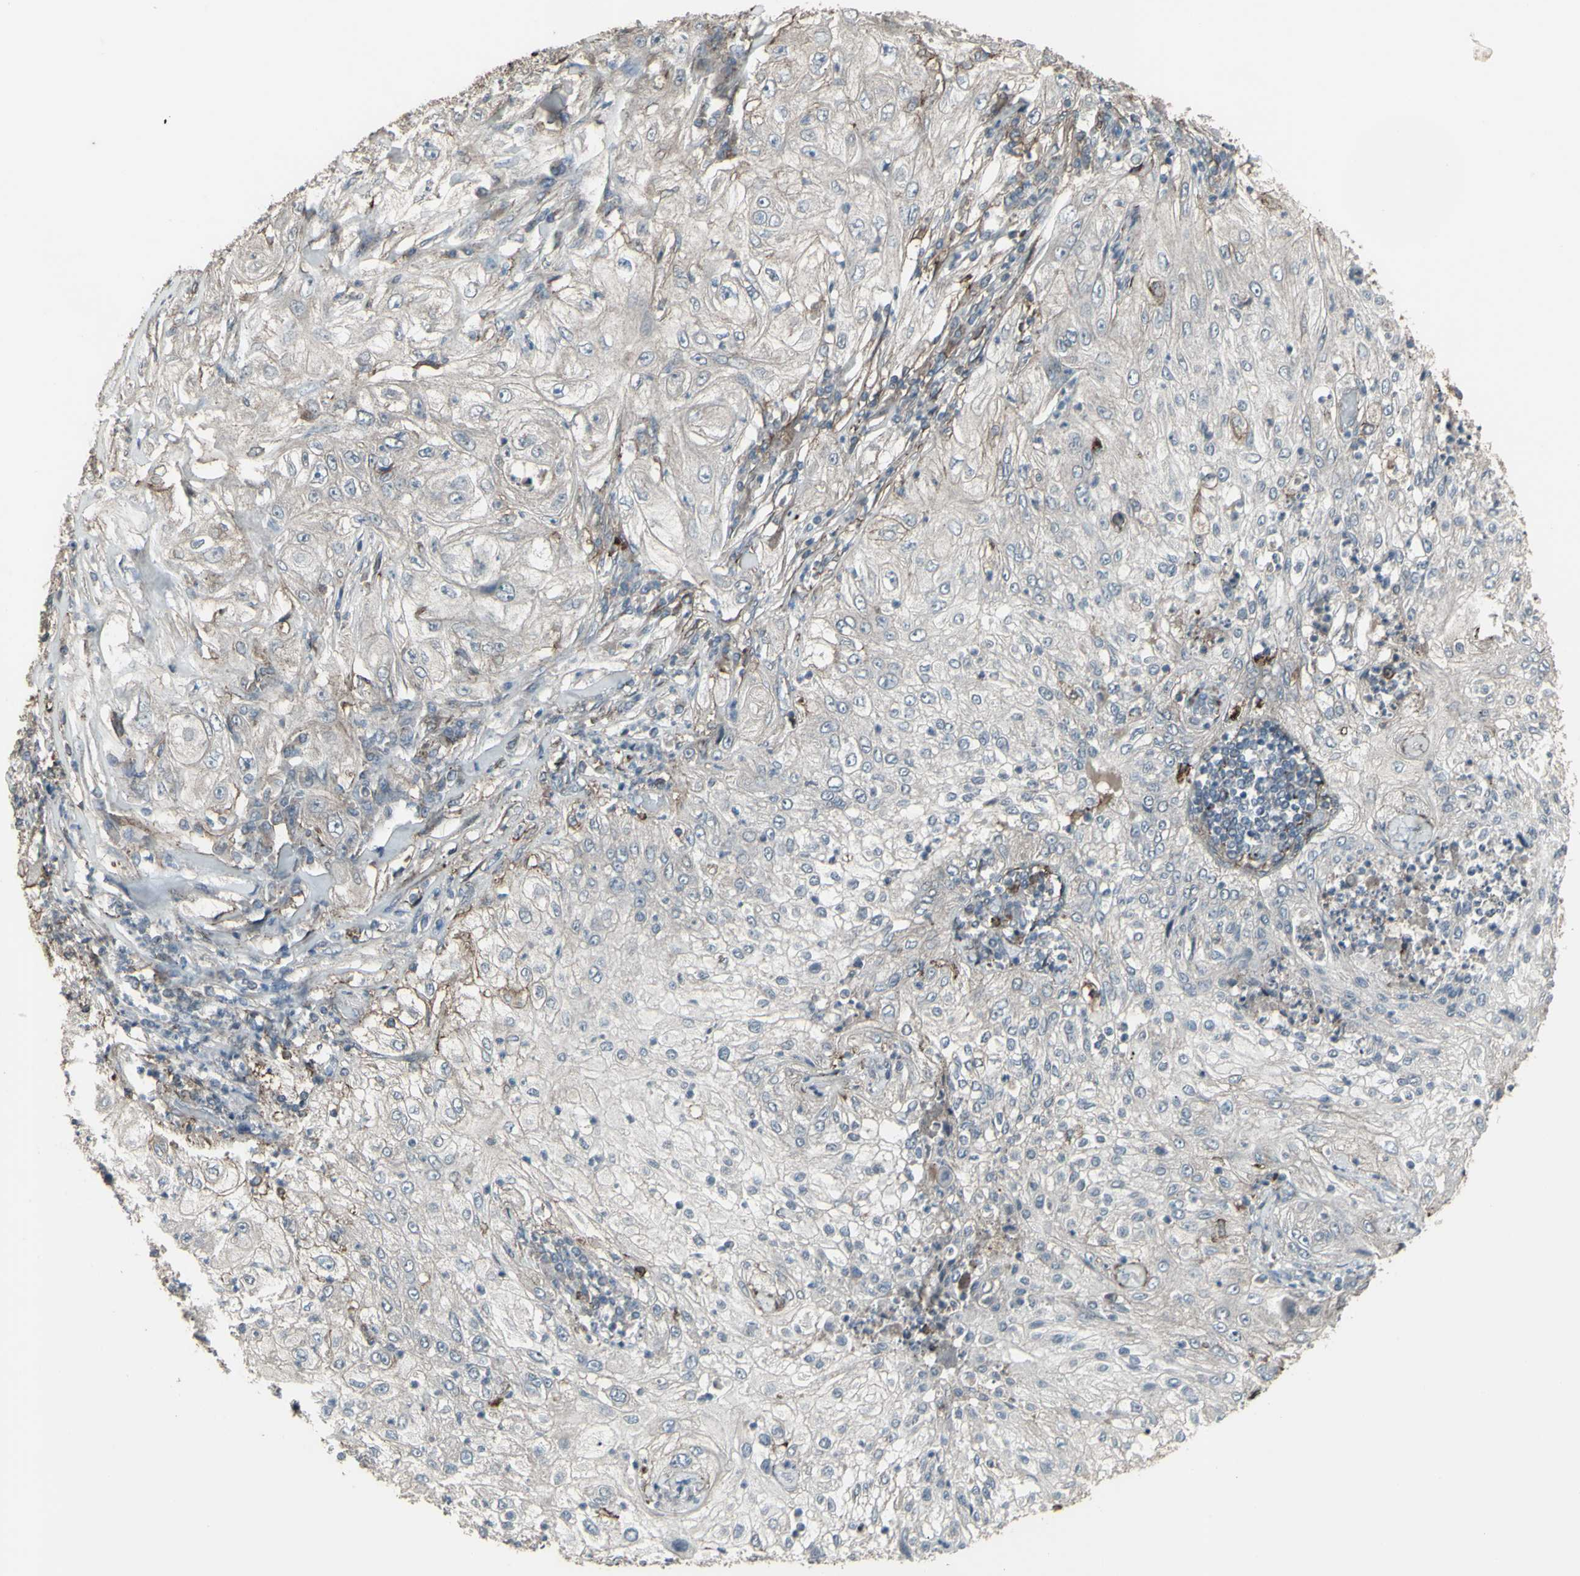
{"staining": {"intensity": "negative", "quantity": "none", "location": "none"}, "tissue": "lung cancer", "cell_type": "Tumor cells", "image_type": "cancer", "snomed": [{"axis": "morphology", "description": "Inflammation, NOS"}, {"axis": "morphology", "description": "Squamous cell carcinoma, NOS"}, {"axis": "topography", "description": "Lymph node"}, {"axis": "topography", "description": "Soft tissue"}, {"axis": "topography", "description": "Lung"}], "caption": "The photomicrograph demonstrates no significant positivity in tumor cells of lung cancer (squamous cell carcinoma). The staining was performed using DAB to visualize the protein expression in brown, while the nuclei were stained in blue with hematoxylin (Magnification: 20x).", "gene": "SMO", "patient": {"sex": "male", "age": 66}}